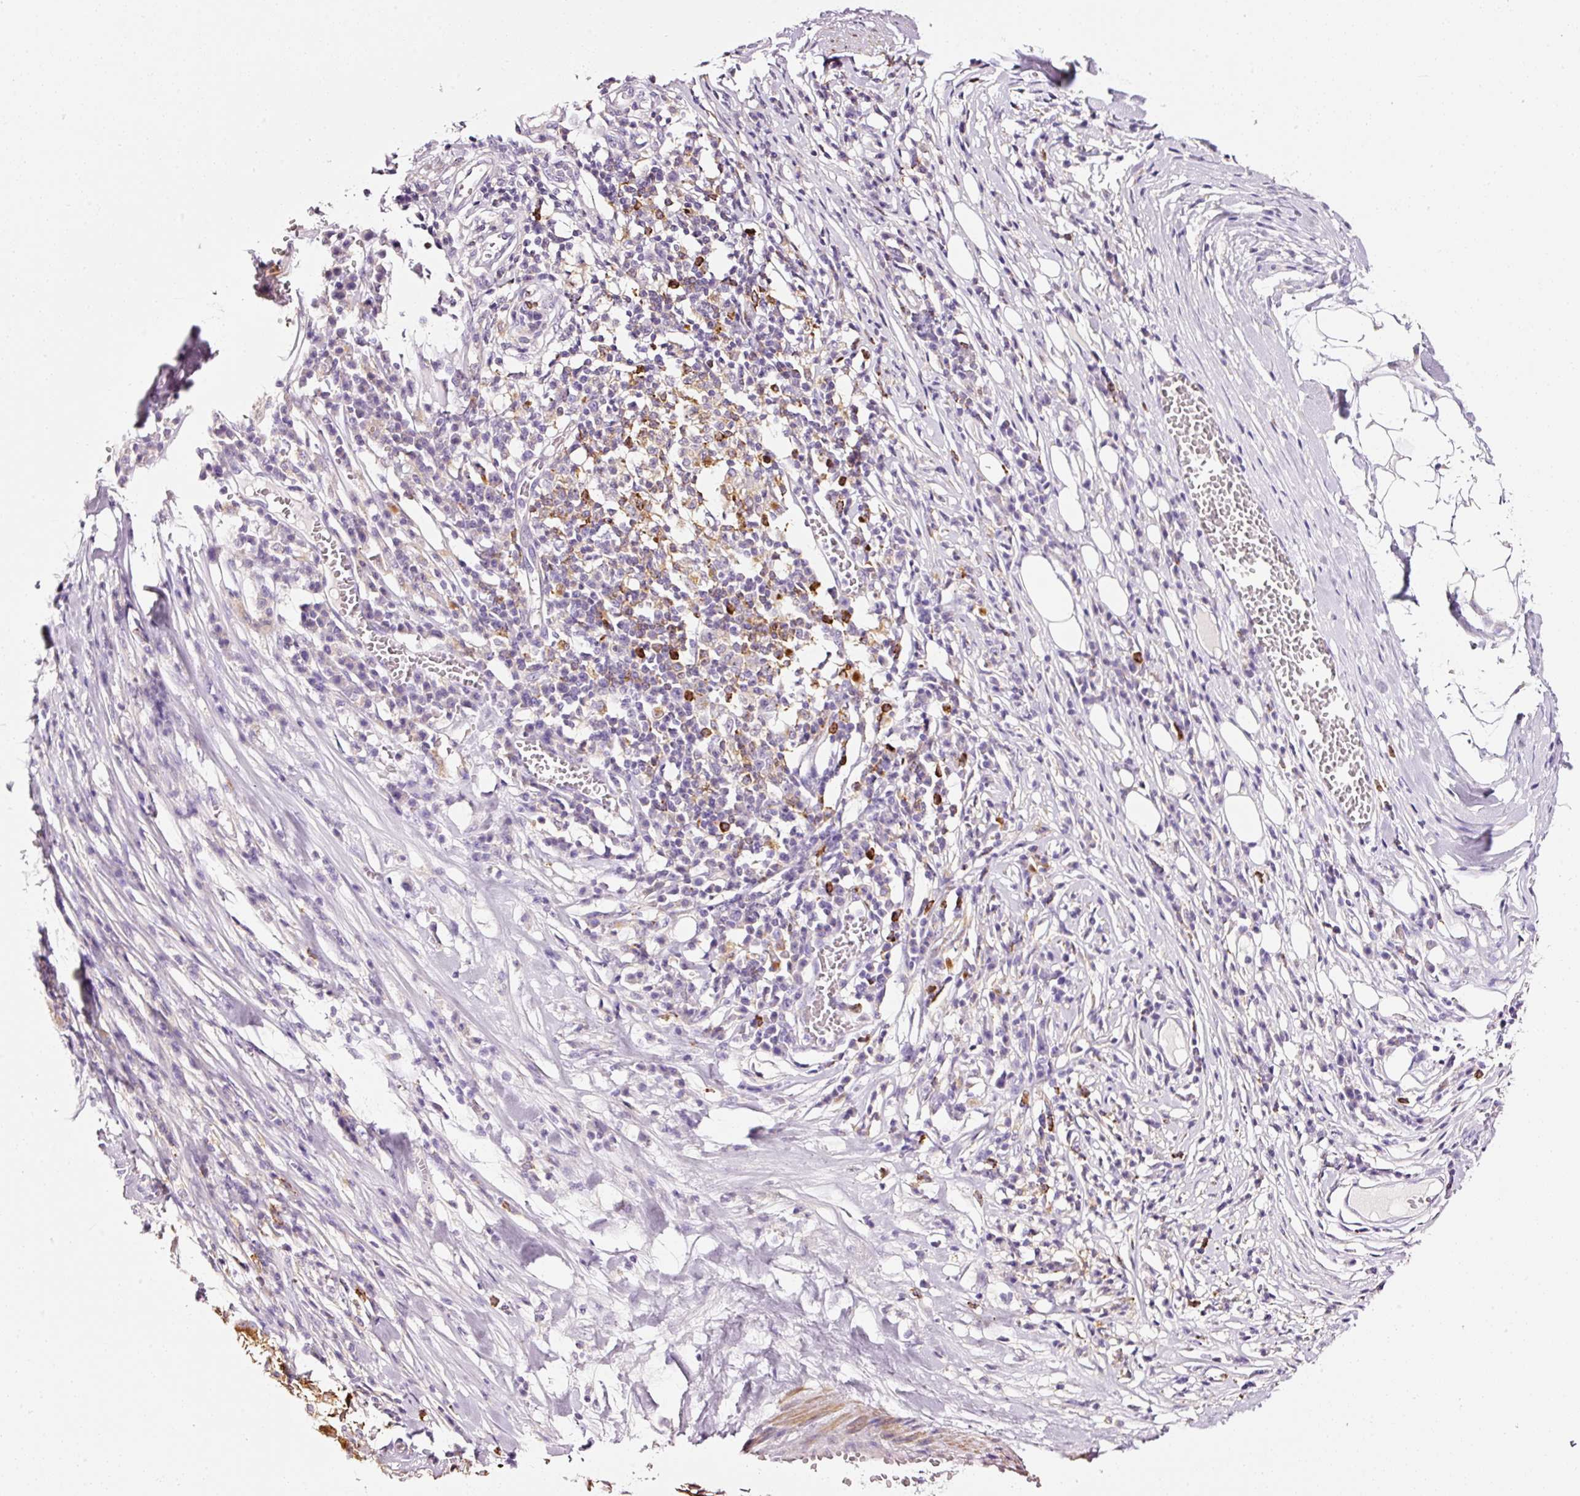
{"staining": {"intensity": "negative", "quantity": "none", "location": "none"}, "tissue": "melanoma", "cell_type": "Tumor cells", "image_type": "cancer", "snomed": [{"axis": "morphology", "description": "Malignant melanoma, Metastatic site"}, {"axis": "topography", "description": "Lymph node"}], "caption": "Immunohistochemistry histopathology image of melanoma stained for a protein (brown), which demonstrates no positivity in tumor cells.", "gene": "CYB561A3", "patient": {"sex": "male", "age": 44}}